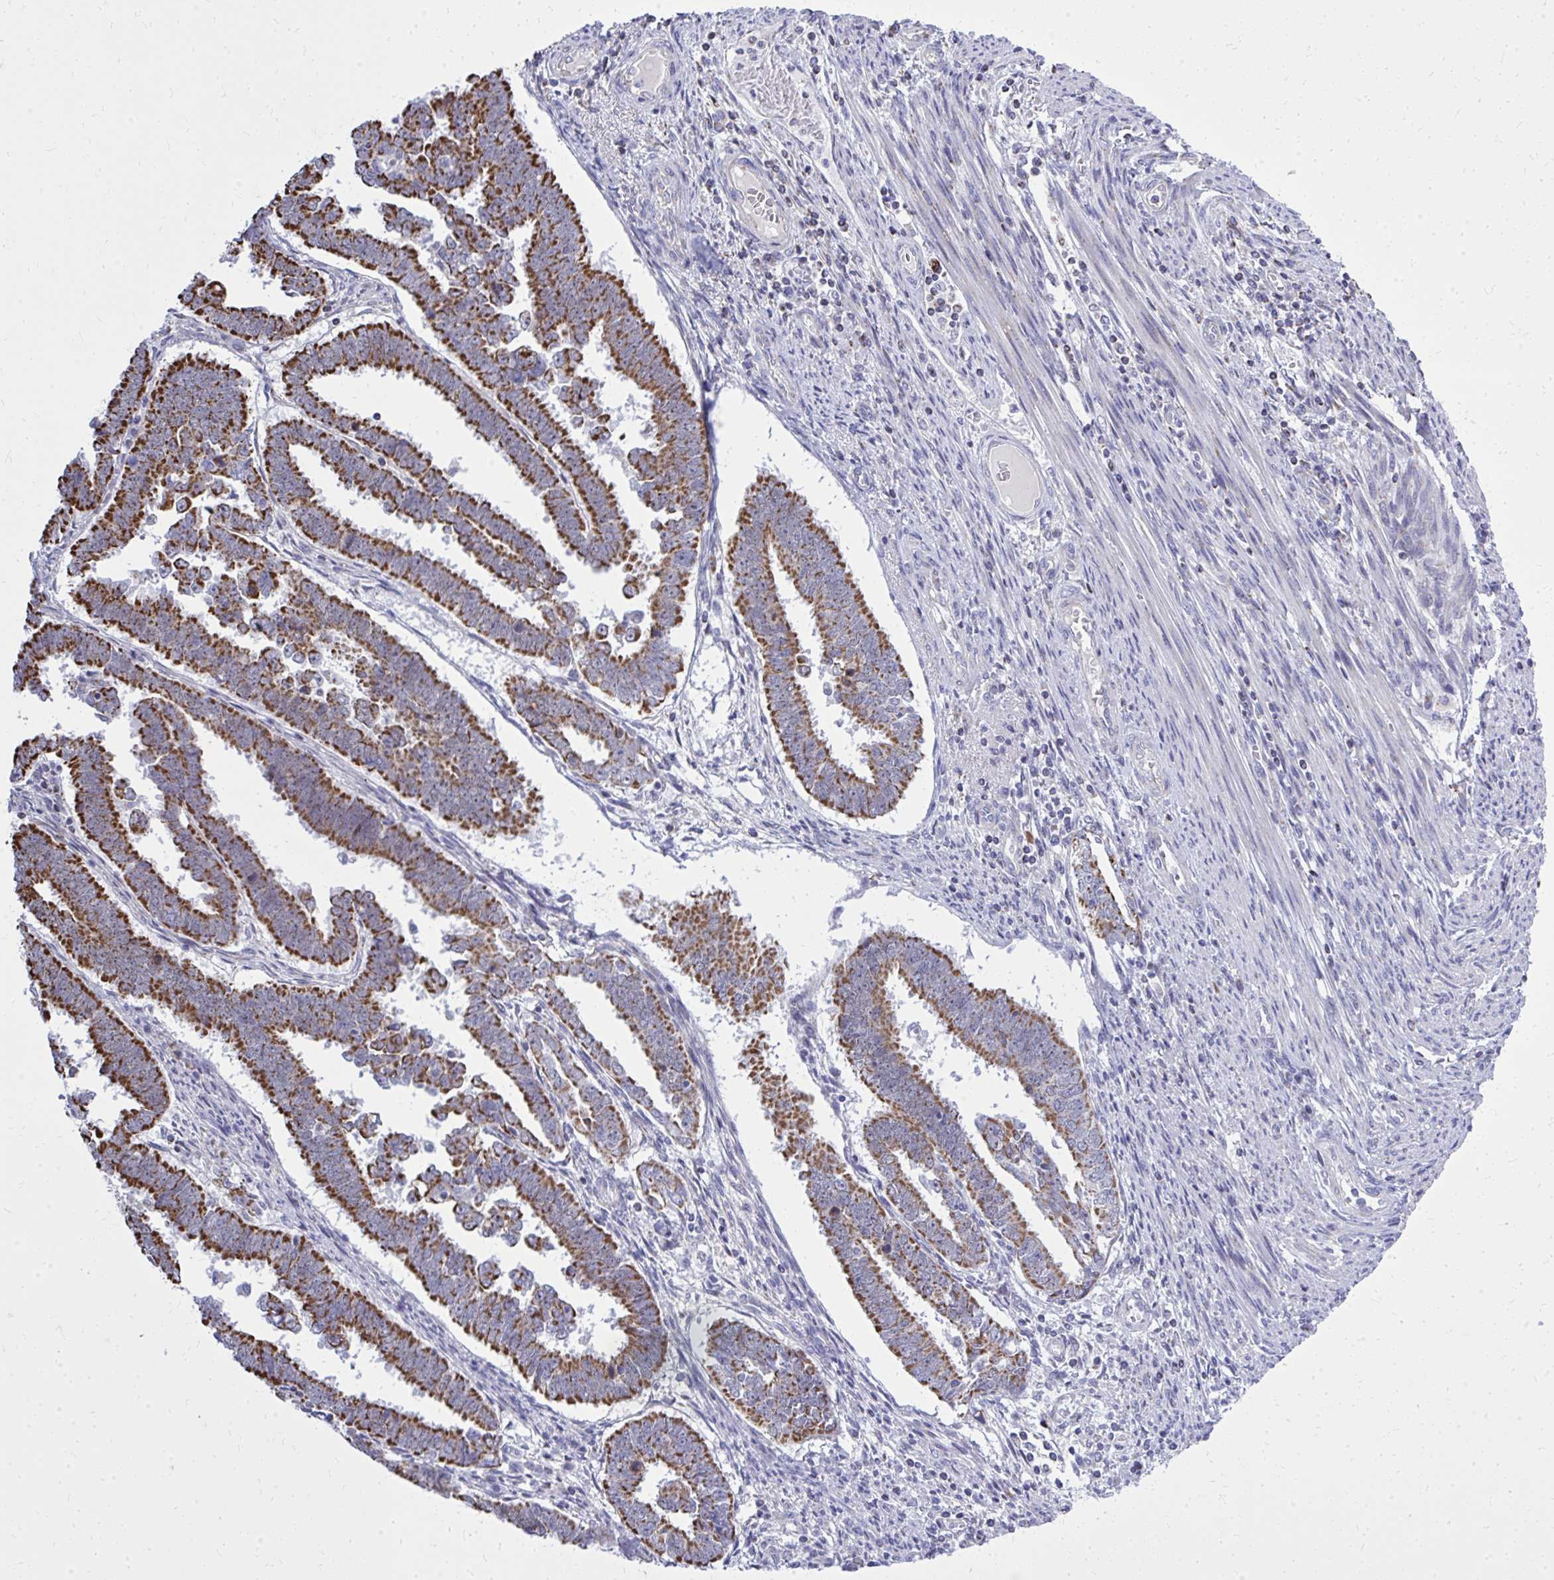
{"staining": {"intensity": "strong", "quantity": ">75%", "location": "cytoplasmic/membranous"}, "tissue": "endometrial cancer", "cell_type": "Tumor cells", "image_type": "cancer", "snomed": [{"axis": "morphology", "description": "Adenocarcinoma, NOS"}, {"axis": "topography", "description": "Endometrium"}], "caption": "Endometrial cancer stained with DAB immunohistochemistry (IHC) displays high levels of strong cytoplasmic/membranous staining in approximately >75% of tumor cells.", "gene": "ZNF362", "patient": {"sex": "female", "age": 75}}